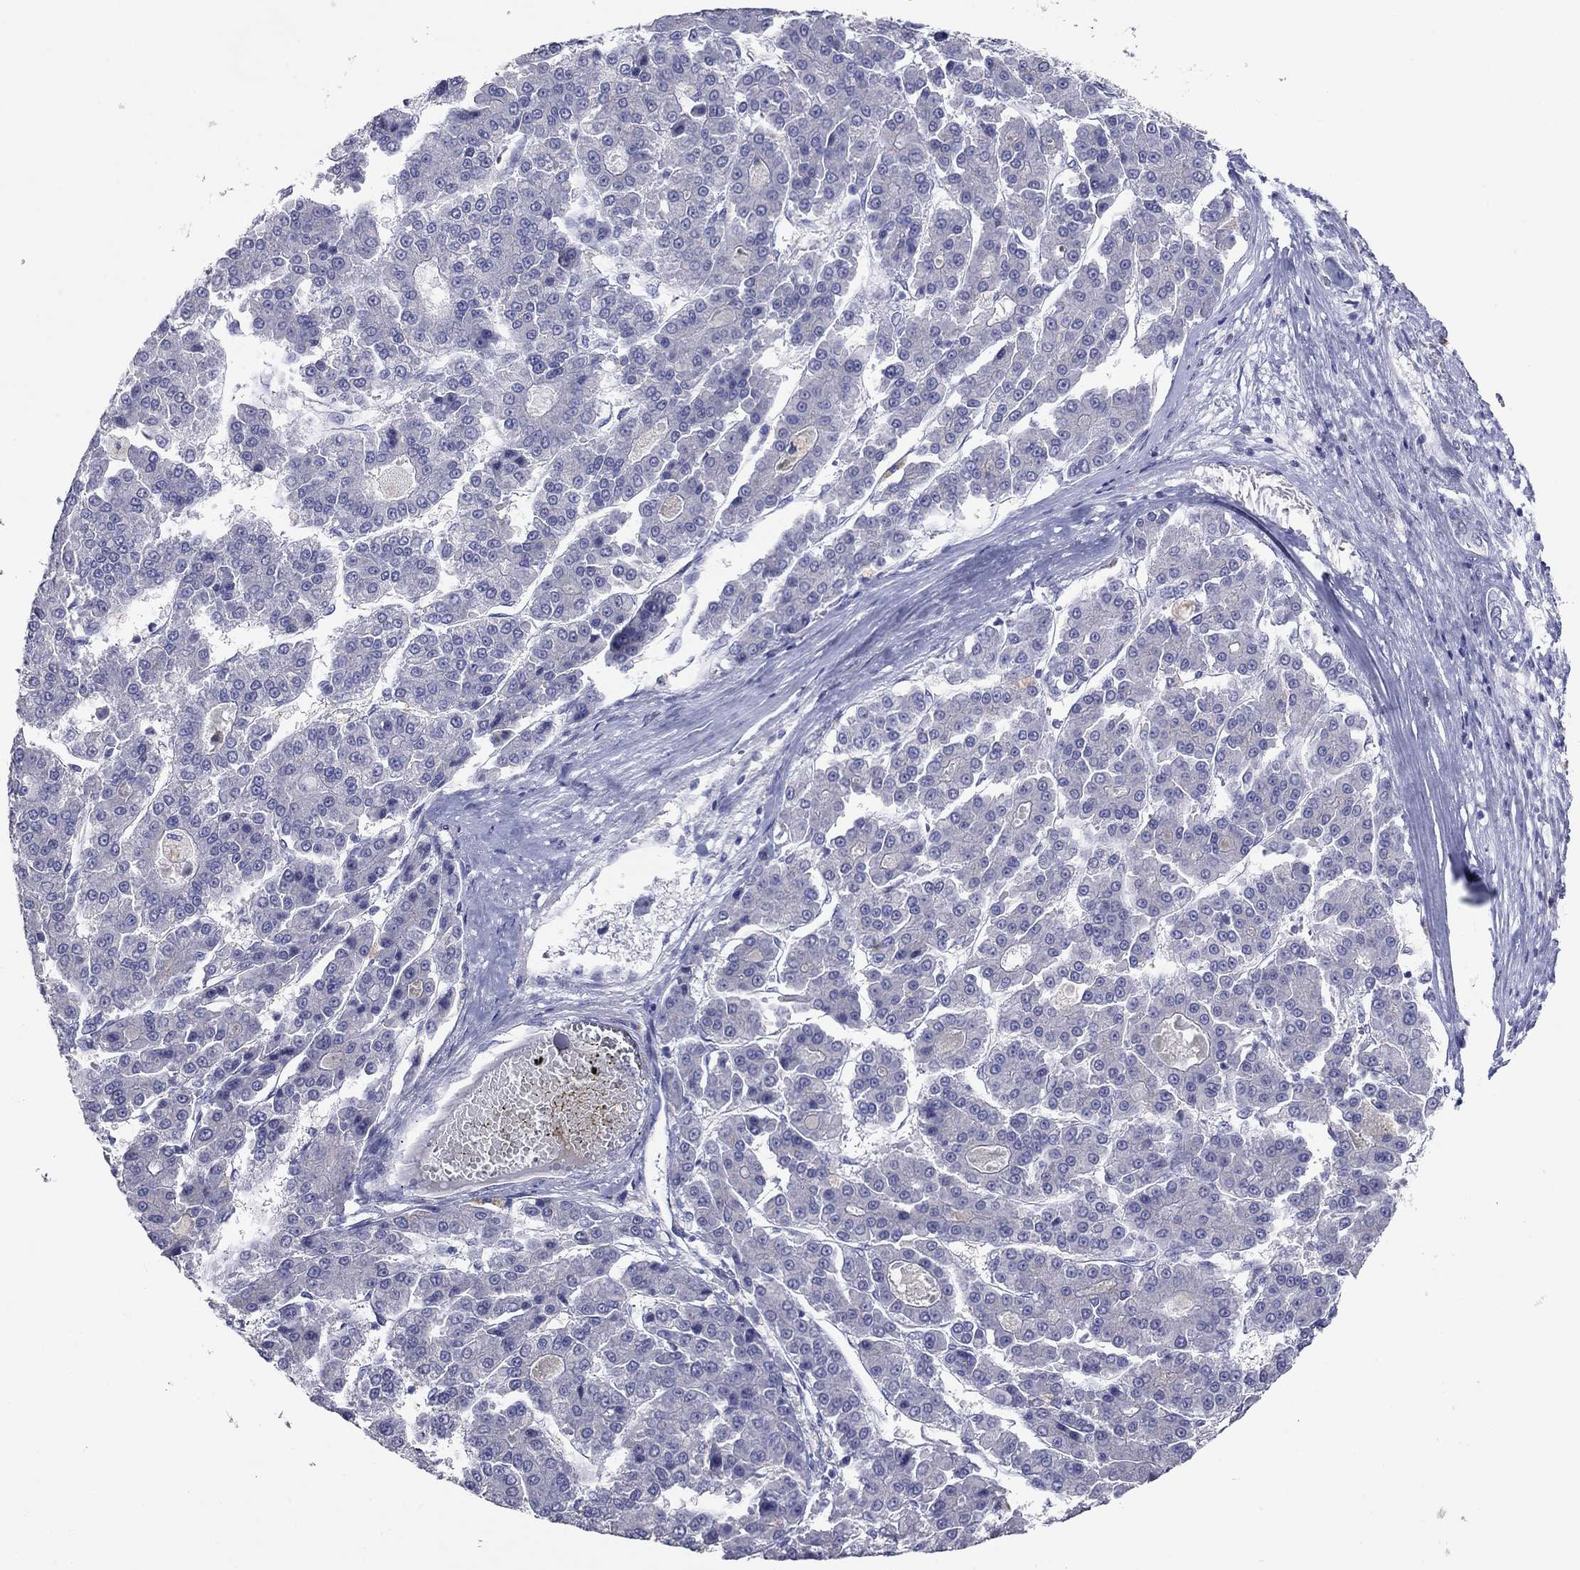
{"staining": {"intensity": "negative", "quantity": "none", "location": "none"}, "tissue": "liver cancer", "cell_type": "Tumor cells", "image_type": "cancer", "snomed": [{"axis": "morphology", "description": "Carcinoma, Hepatocellular, NOS"}, {"axis": "topography", "description": "Liver"}], "caption": "The micrograph exhibits no staining of tumor cells in hepatocellular carcinoma (liver).", "gene": "ITGAE", "patient": {"sex": "male", "age": 70}}